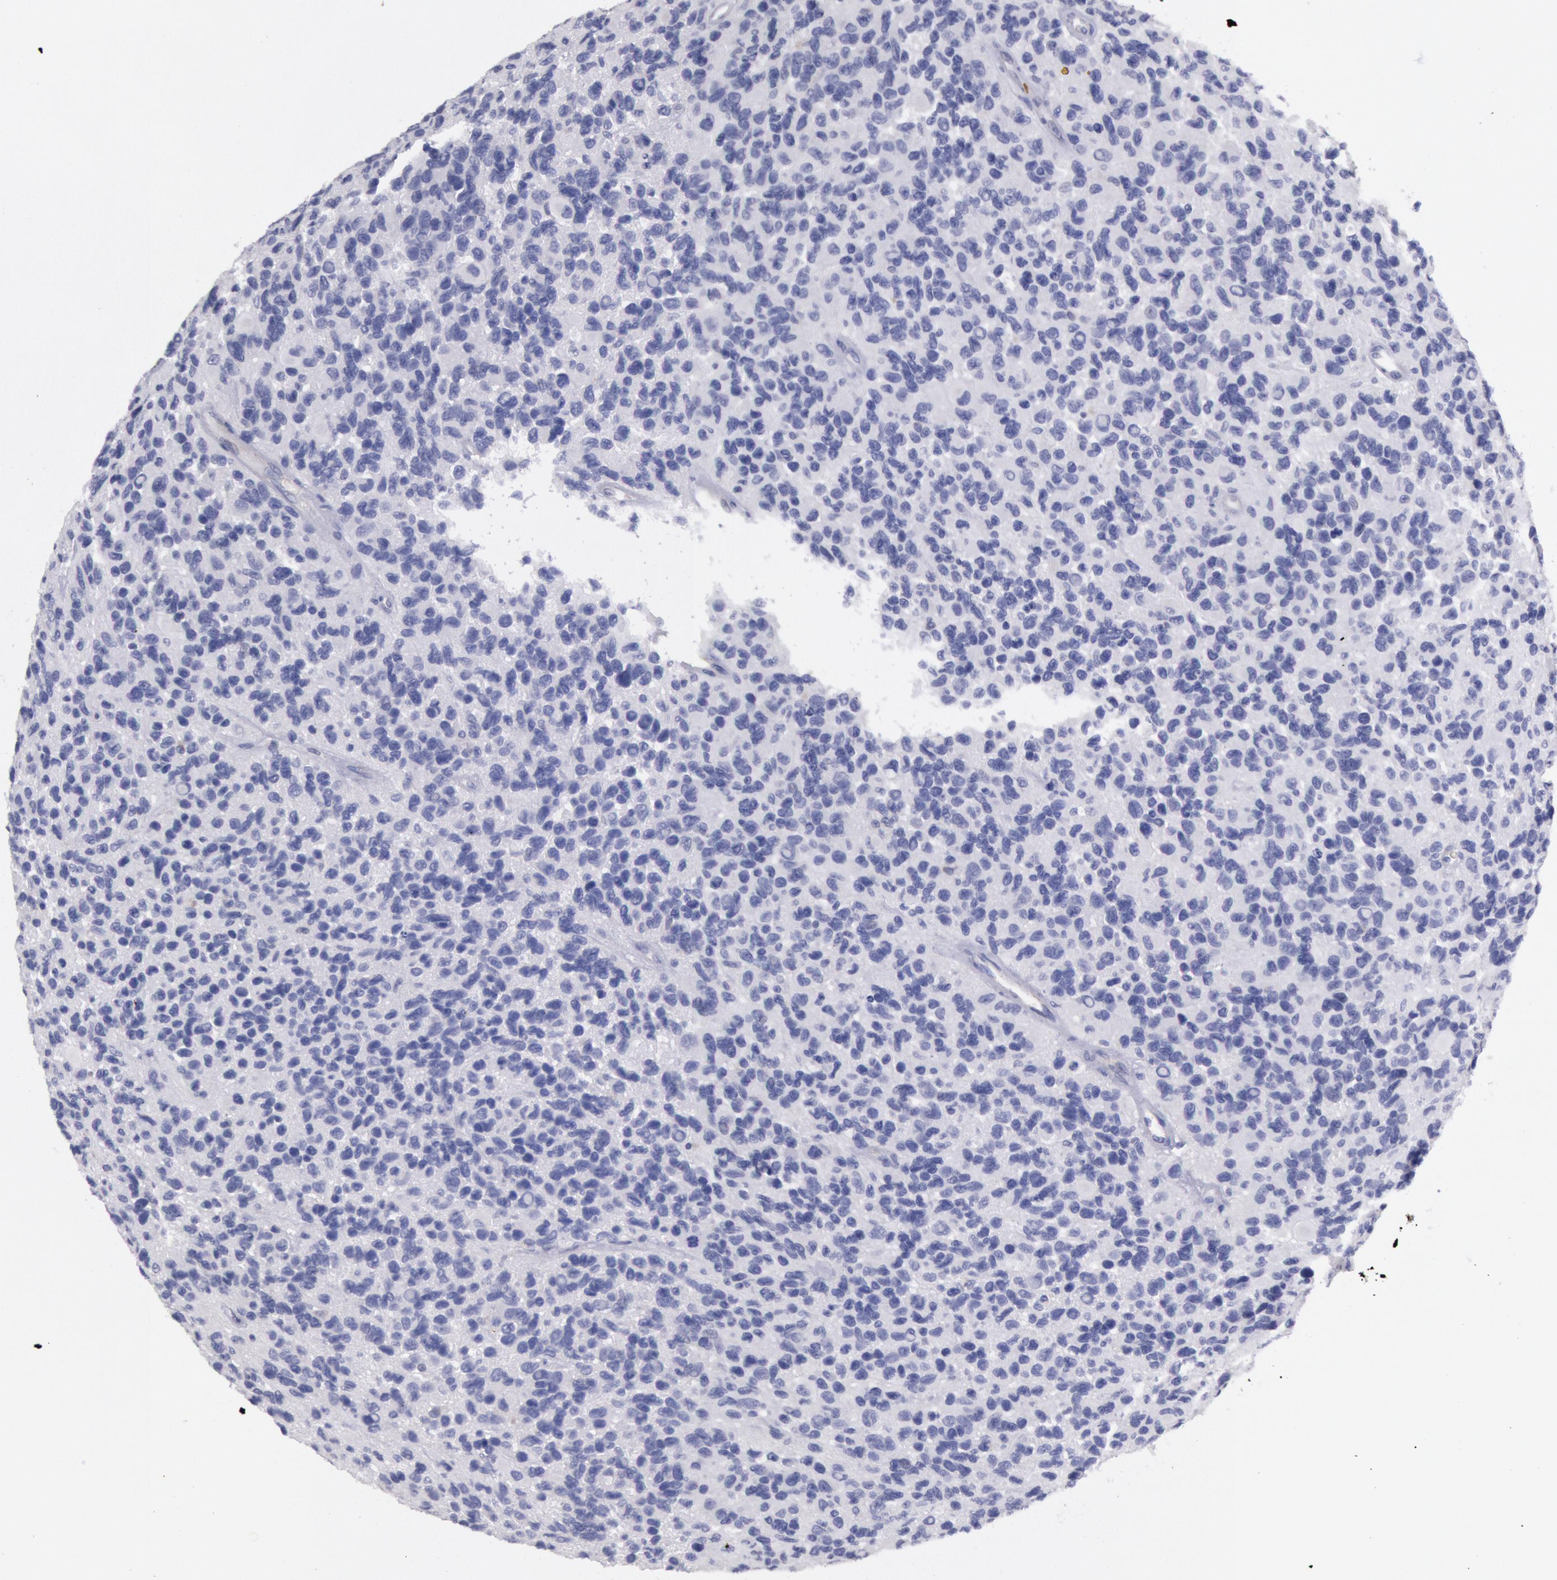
{"staining": {"intensity": "negative", "quantity": "none", "location": "none"}, "tissue": "glioma", "cell_type": "Tumor cells", "image_type": "cancer", "snomed": [{"axis": "morphology", "description": "Glioma, malignant, High grade"}, {"axis": "topography", "description": "Brain"}], "caption": "An image of glioma stained for a protein shows no brown staining in tumor cells.", "gene": "RAB27A", "patient": {"sex": "male", "age": 77}}